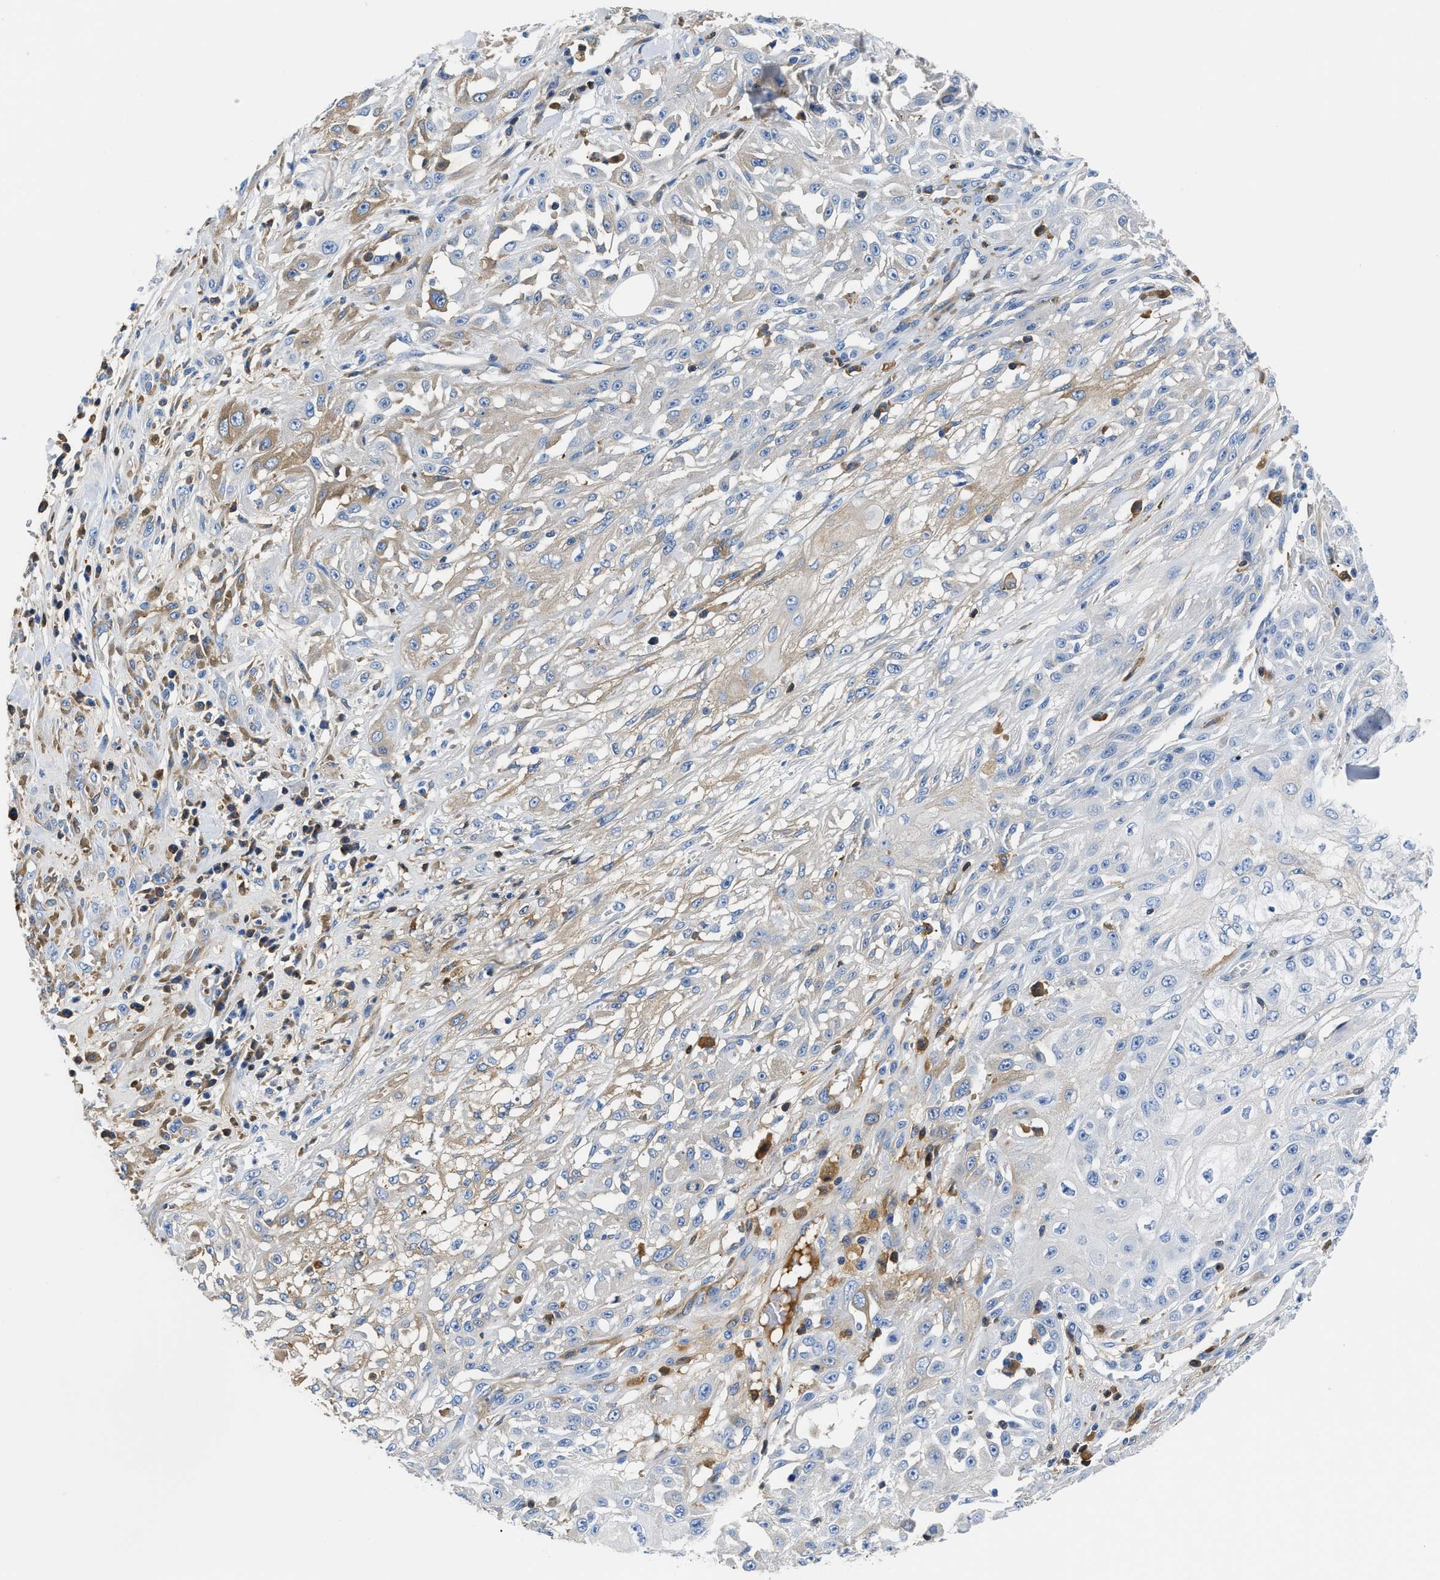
{"staining": {"intensity": "weak", "quantity": "<25%", "location": "cytoplasmic/membranous"}, "tissue": "skin cancer", "cell_type": "Tumor cells", "image_type": "cancer", "snomed": [{"axis": "morphology", "description": "Squamous cell carcinoma, NOS"}, {"axis": "morphology", "description": "Squamous cell carcinoma, metastatic, NOS"}, {"axis": "topography", "description": "Skin"}, {"axis": "topography", "description": "Lymph node"}], "caption": "Immunohistochemistry histopathology image of skin metastatic squamous cell carcinoma stained for a protein (brown), which reveals no positivity in tumor cells. (DAB (3,3'-diaminobenzidine) IHC visualized using brightfield microscopy, high magnification).", "gene": "GC", "patient": {"sex": "male", "age": 75}}